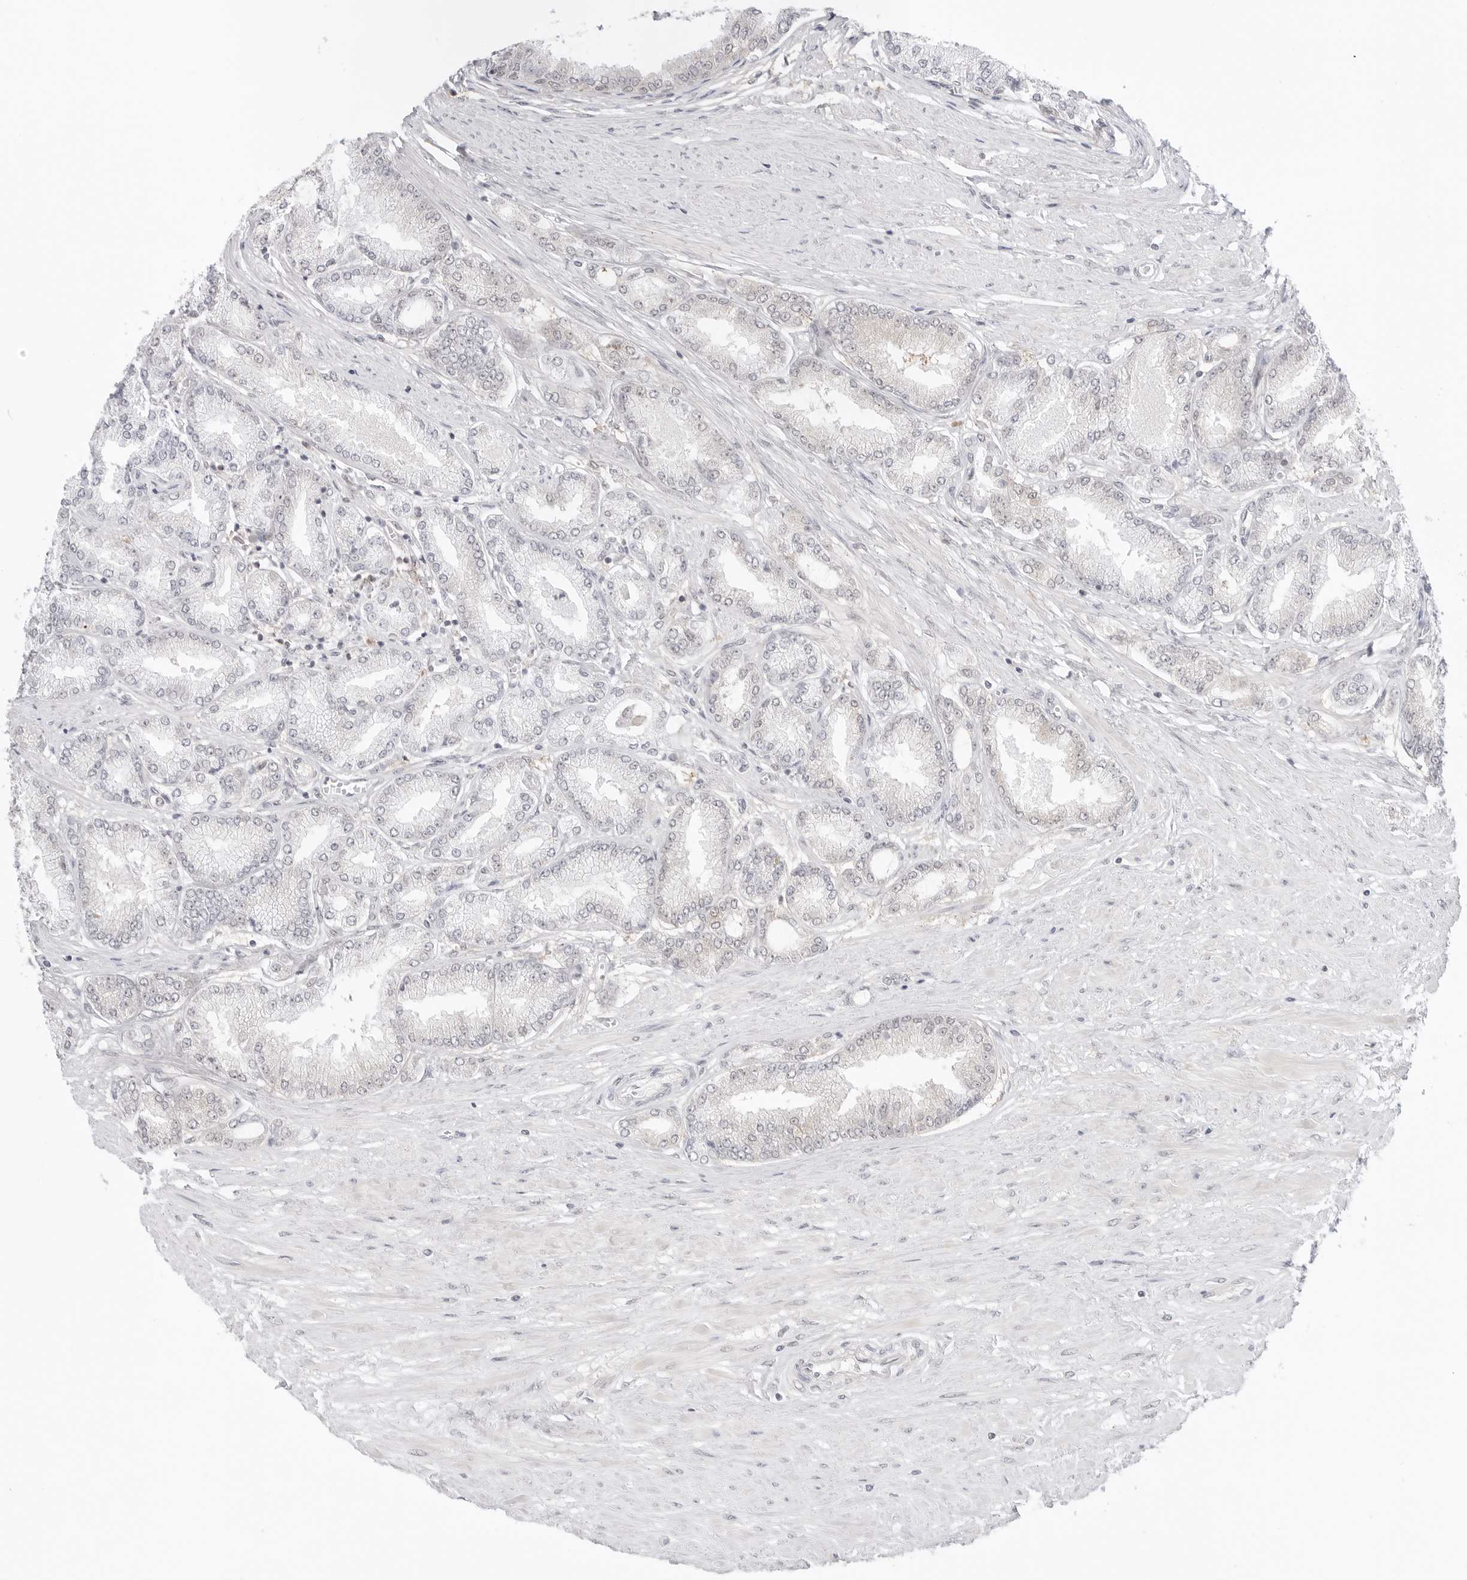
{"staining": {"intensity": "negative", "quantity": "none", "location": "none"}, "tissue": "prostate cancer", "cell_type": "Tumor cells", "image_type": "cancer", "snomed": [{"axis": "morphology", "description": "Adenocarcinoma, Low grade"}, {"axis": "topography", "description": "Prostate"}], "caption": "Protein analysis of adenocarcinoma (low-grade) (prostate) exhibits no significant positivity in tumor cells. (DAB (3,3'-diaminobenzidine) immunohistochemistry (IHC) visualized using brightfield microscopy, high magnification).", "gene": "NUDC", "patient": {"sex": "male", "age": 63}}